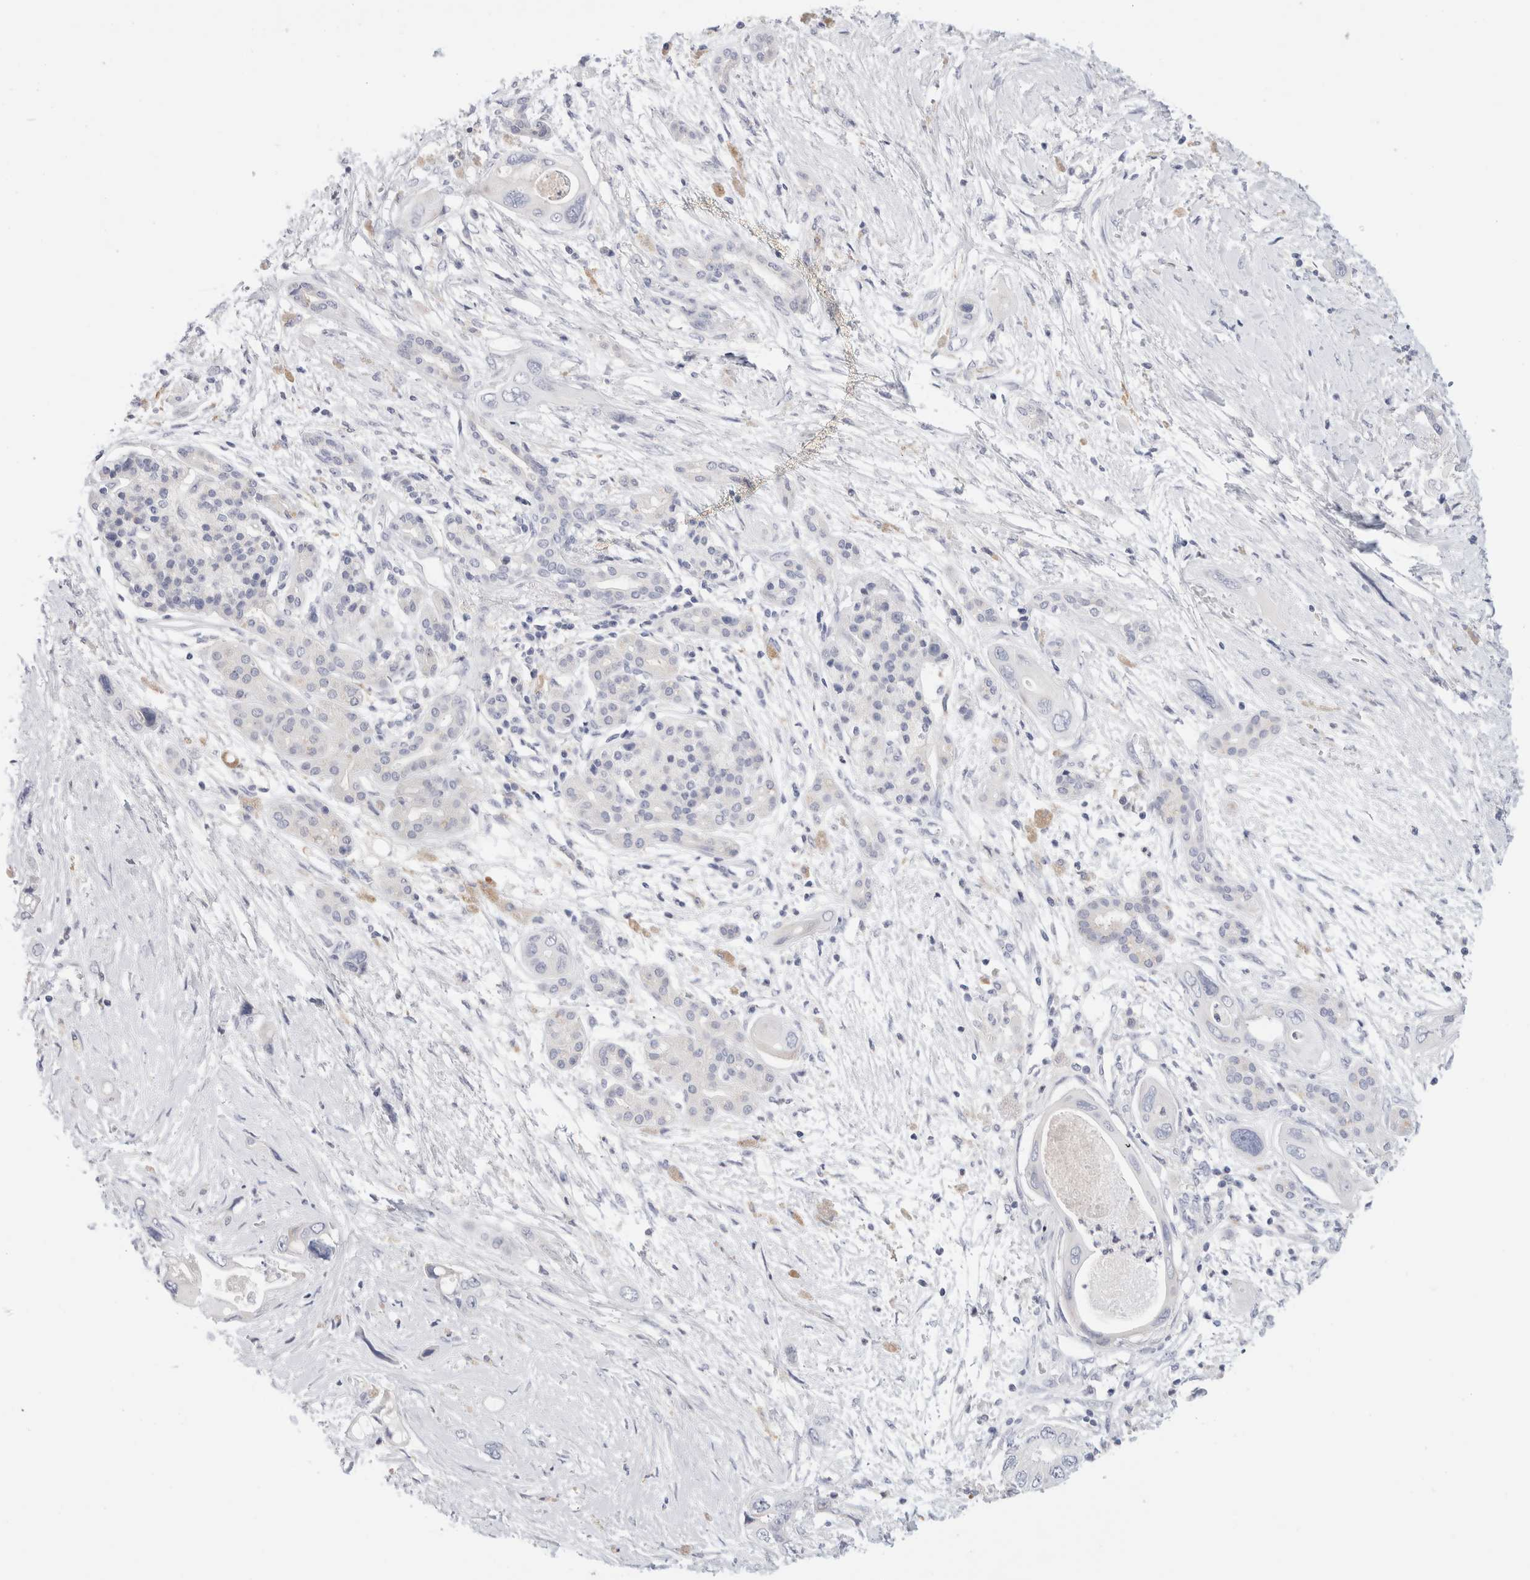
{"staining": {"intensity": "negative", "quantity": "none", "location": "none"}, "tissue": "pancreatic cancer", "cell_type": "Tumor cells", "image_type": "cancer", "snomed": [{"axis": "morphology", "description": "Adenocarcinoma, NOS"}, {"axis": "topography", "description": "Pancreas"}], "caption": "This is a photomicrograph of immunohistochemistry (IHC) staining of pancreatic cancer, which shows no expression in tumor cells.", "gene": "ADAM30", "patient": {"sex": "male", "age": 66}}